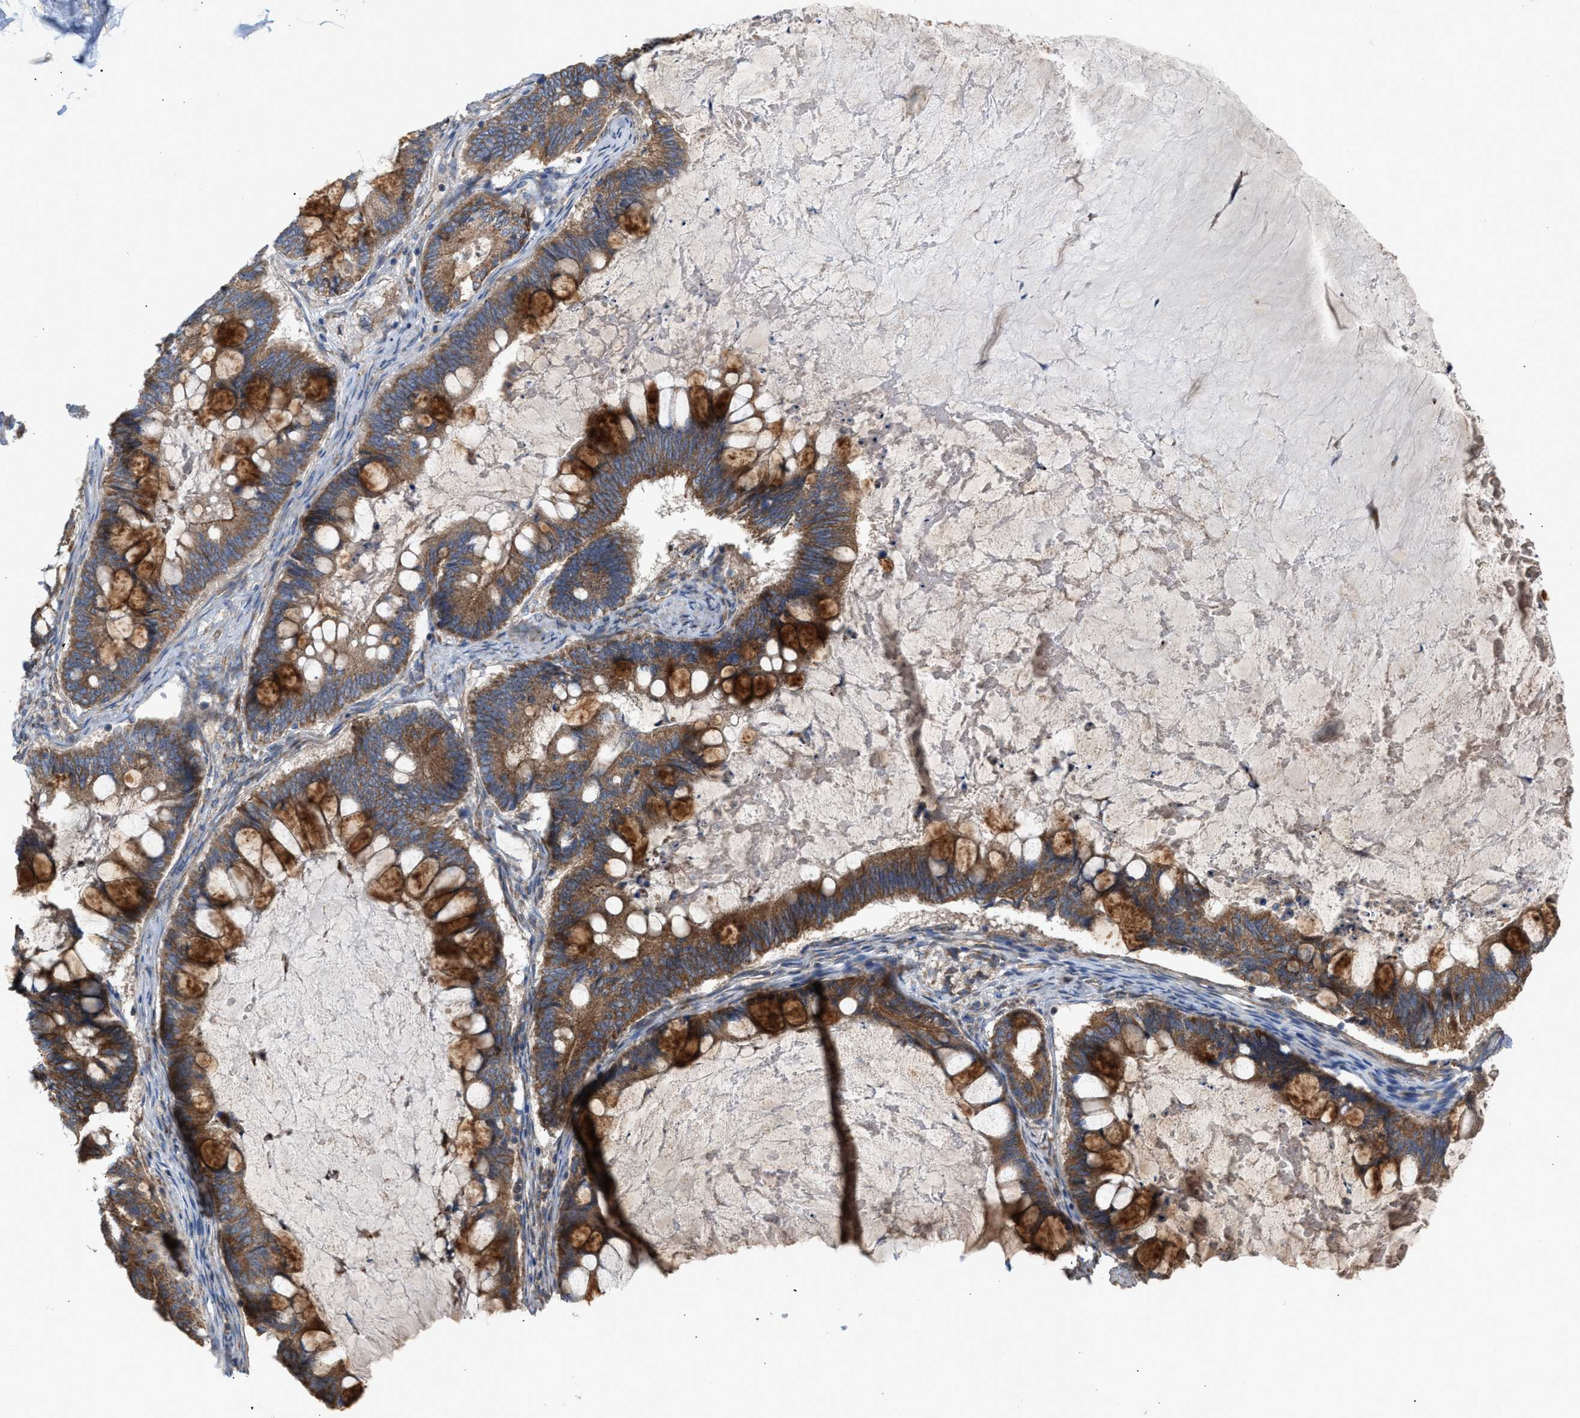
{"staining": {"intensity": "strong", "quantity": ">75%", "location": "cytoplasmic/membranous"}, "tissue": "ovarian cancer", "cell_type": "Tumor cells", "image_type": "cancer", "snomed": [{"axis": "morphology", "description": "Cystadenocarcinoma, mucinous, NOS"}, {"axis": "topography", "description": "Ovary"}], "caption": "Protein expression analysis of ovarian cancer (mucinous cystadenocarcinoma) demonstrates strong cytoplasmic/membranous positivity in about >75% of tumor cells.", "gene": "OXSM", "patient": {"sex": "female", "age": 61}}